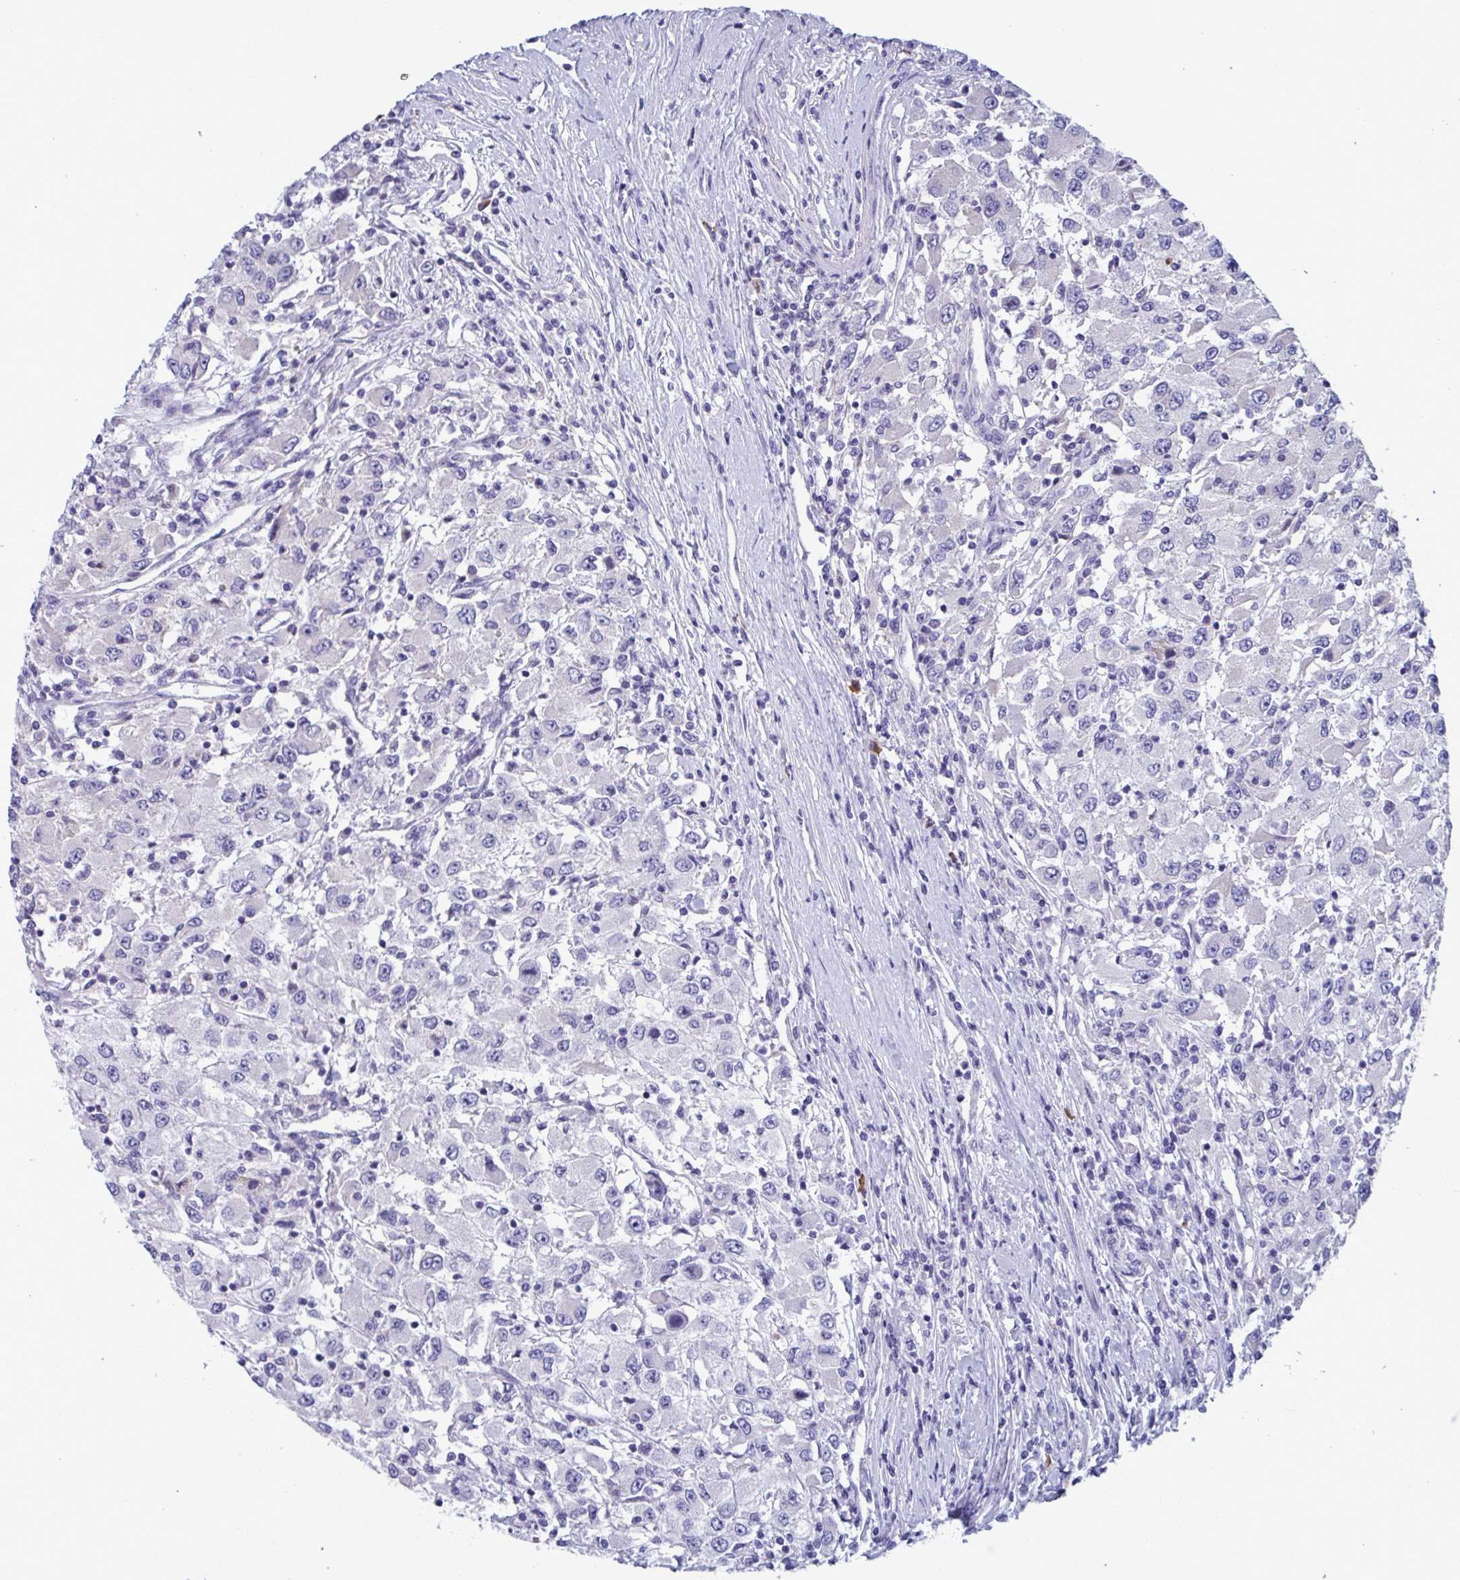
{"staining": {"intensity": "negative", "quantity": "none", "location": "none"}, "tissue": "renal cancer", "cell_type": "Tumor cells", "image_type": "cancer", "snomed": [{"axis": "morphology", "description": "Adenocarcinoma, NOS"}, {"axis": "topography", "description": "Kidney"}], "caption": "The micrograph shows no staining of tumor cells in adenocarcinoma (renal).", "gene": "MS4A14", "patient": {"sex": "female", "age": 67}}